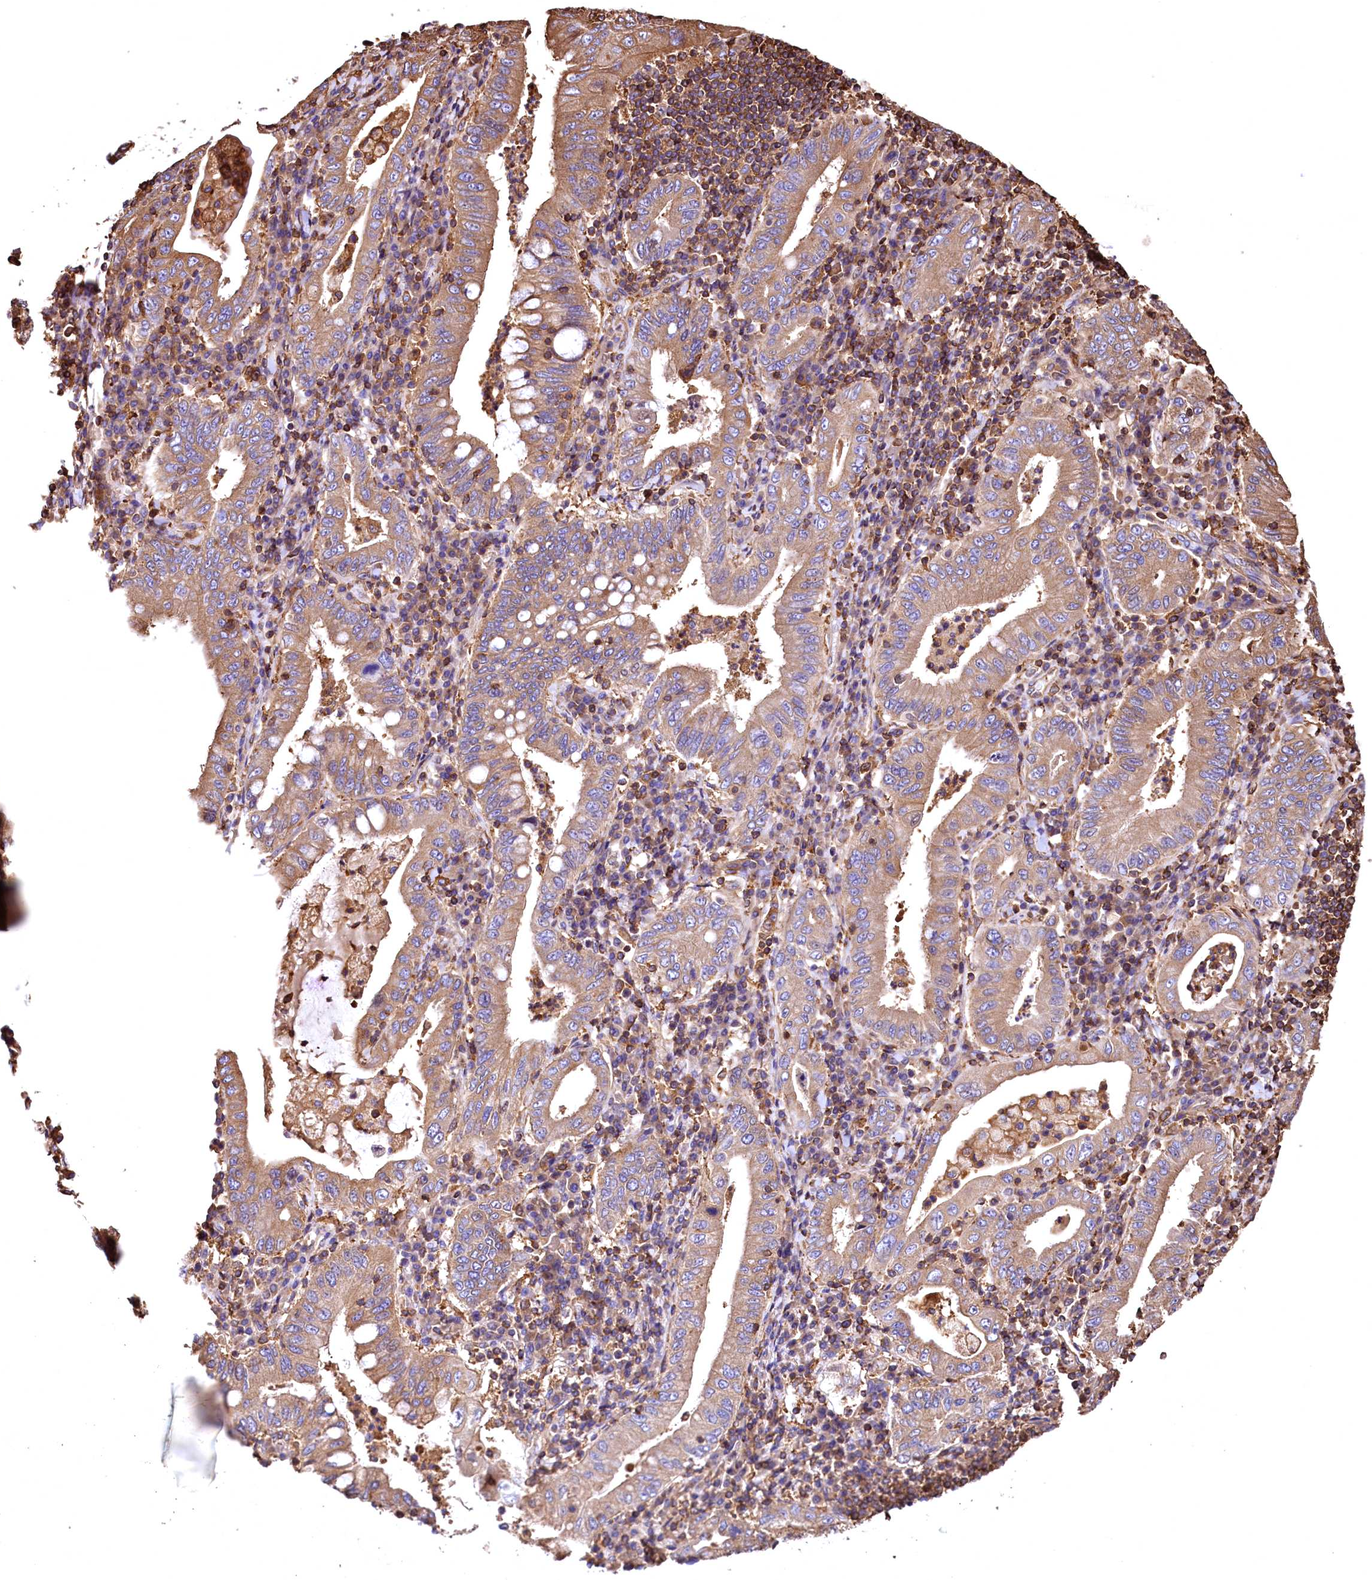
{"staining": {"intensity": "moderate", "quantity": "25%-75%", "location": "cytoplasmic/membranous"}, "tissue": "stomach cancer", "cell_type": "Tumor cells", "image_type": "cancer", "snomed": [{"axis": "morphology", "description": "Normal tissue, NOS"}, {"axis": "morphology", "description": "Adenocarcinoma, NOS"}, {"axis": "topography", "description": "Esophagus"}, {"axis": "topography", "description": "Stomach, upper"}, {"axis": "topography", "description": "Peripheral nerve tissue"}], "caption": "Stomach cancer stained with DAB immunohistochemistry reveals medium levels of moderate cytoplasmic/membranous staining in about 25%-75% of tumor cells.", "gene": "RARS2", "patient": {"sex": "male", "age": 62}}